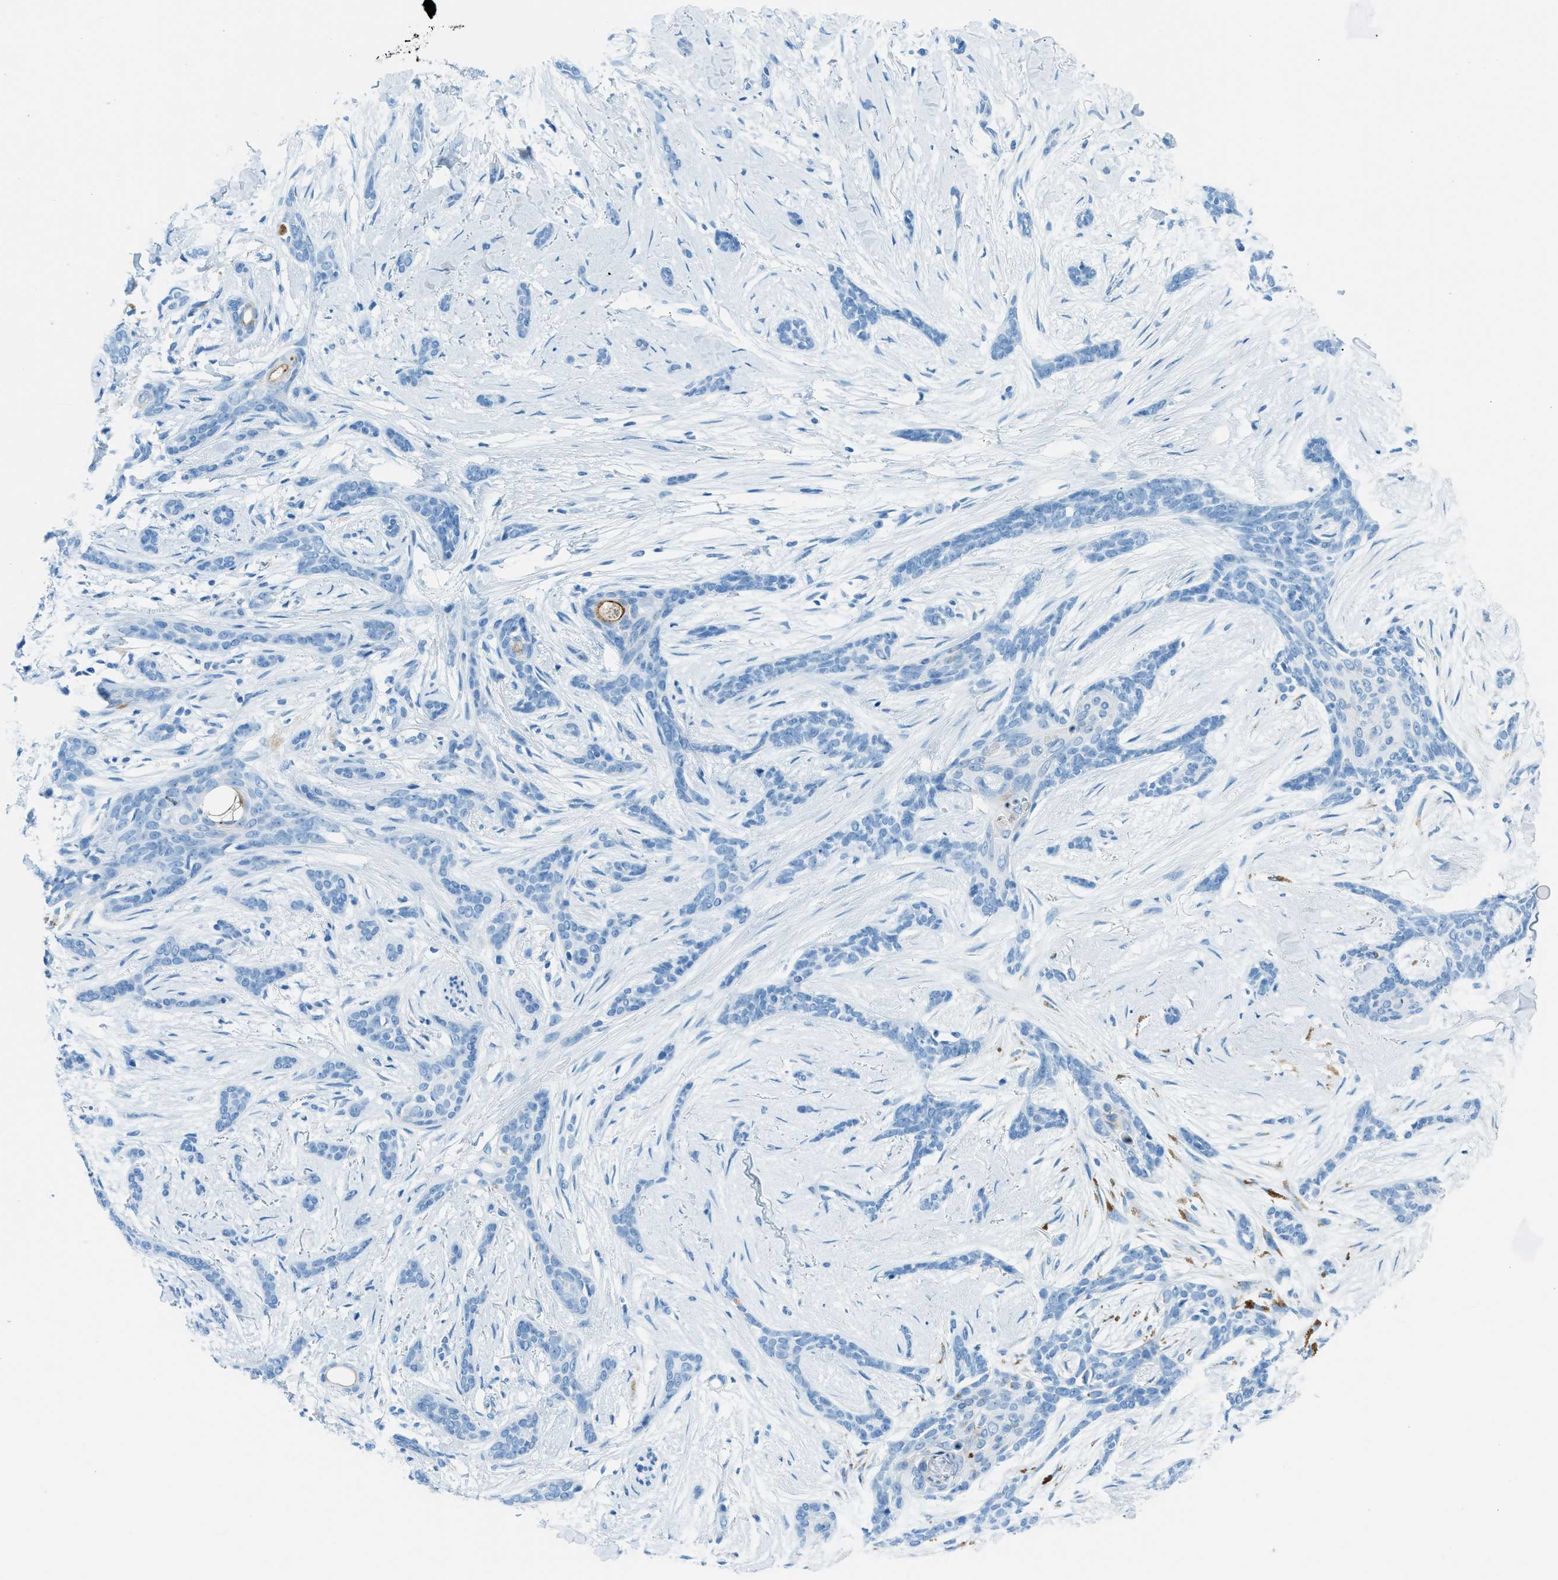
{"staining": {"intensity": "negative", "quantity": "none", "location": "none"}, "tissue": "skin cancer", "cell_type": "Tumor cells", "image_type": "cancer", "snomed": [{"axis": "morphology", "description": "Basal cell carcinoma"}, {"axis": "morphology", "description": "Adnexal tumor, benign"}, {"axis": "topography", "description": "Skin"}], "caption": "Benign adnexal tumor (skin) was stained to show a protein in brown. There is no significant staining in tumor cells. (Immunohistochemistry, brightfield microscopy, high magnification).", "gene": "C21orf62", "patient": {"sex": "female", "age": 42}}